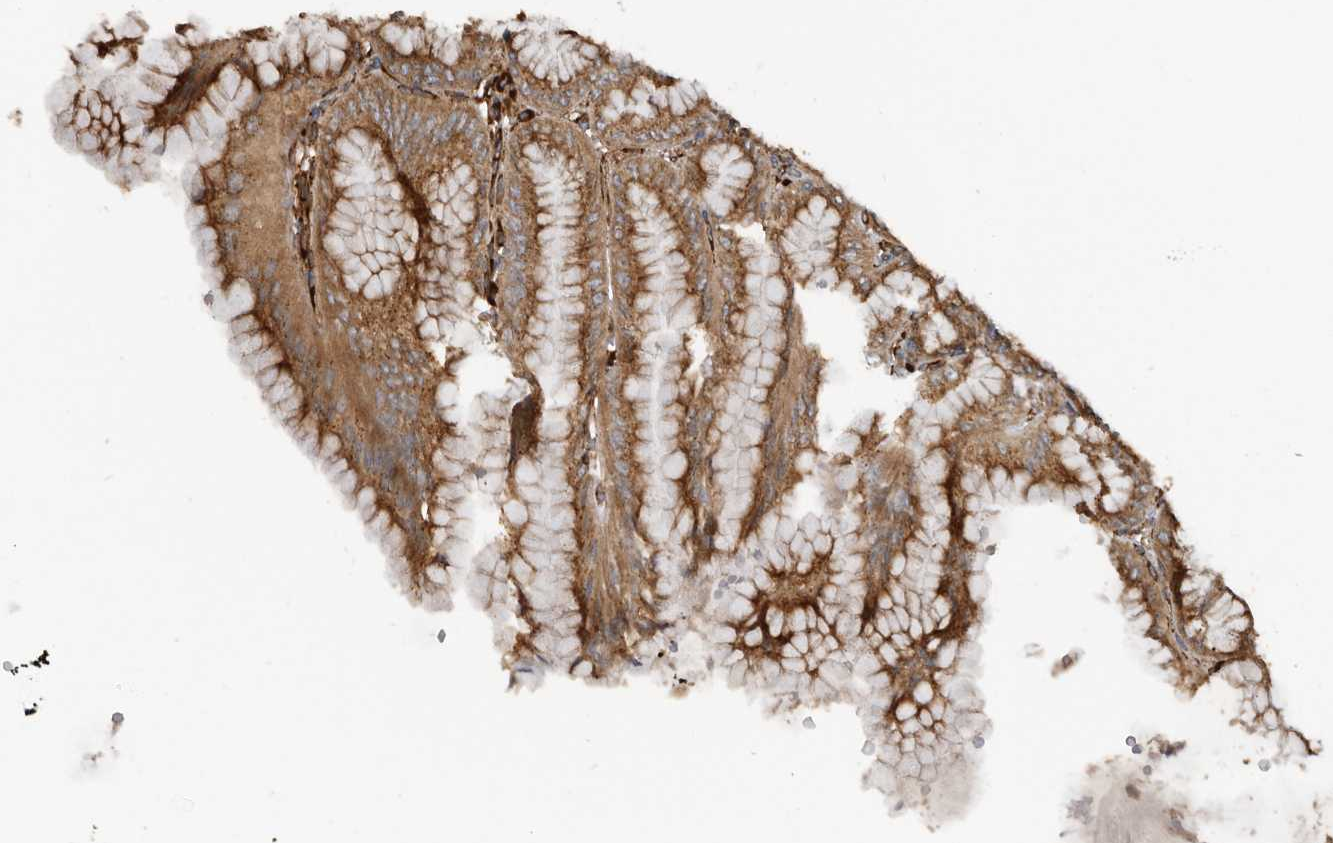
{"staining": {"intensity": "moderate", "quantity": ">75%", "location": "cytoplasmic/membranous"}, "tissue": "stomach", "cell_type": "Glandular cells", "image_type": "normal", "snomed": [{"axis": "morphology", "description": "Normal tissue, NOS"}, {"axis": "topography", "description": "Stomach, lower"}], "caption": "Normal stomach was stained to show a protein in brown. There is medium levels of moderate cytoplasmic/membranous positivity in about >75% of glandular cells.", "gene": "CEP350", "patient": {"sex": "male", "age": 71}}